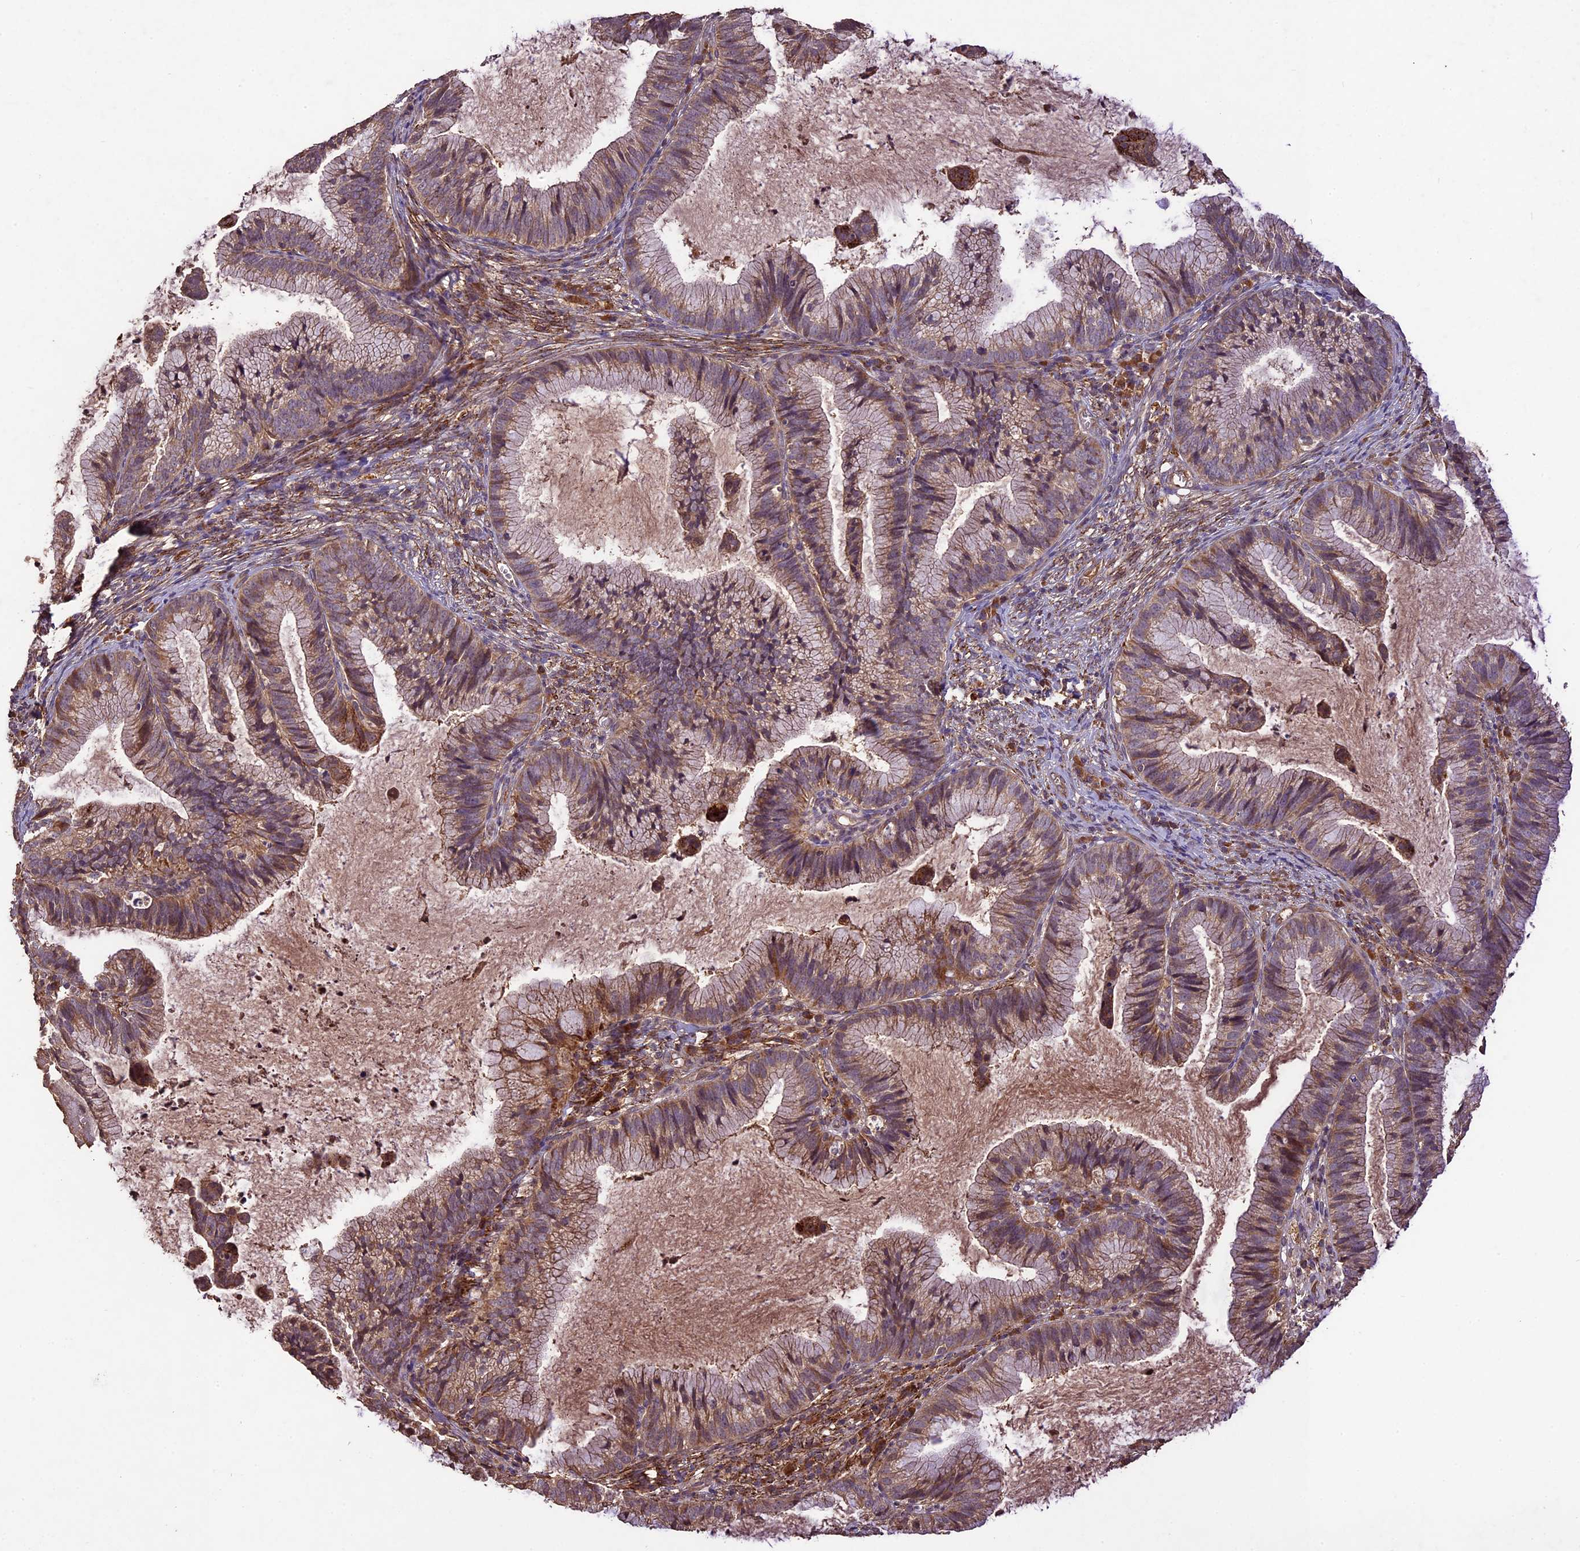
{"staining": {"intensity": "moderate", "quantity": "25%-75%", "location": "cytoplasmic/membranous"}, "tissue": "cervical cancer", "cell_type": "Tumor cells", "image_type": "cancer", "snomed": [{"axis": "morphology", "description": "Adenocarcinoma, NOS"}, {"axis": "topography", "description": "Cervix"}], "caption": "IHC image of adenocarcinoma (cervical) stained for a protein (brown), which reveals medium levels of moderate cytoplasmic/membranous positivity in approximately 25%-75% of tumor cells.", "gene": "CRLF1", "patient": {"sex": "female", "age": 36}}